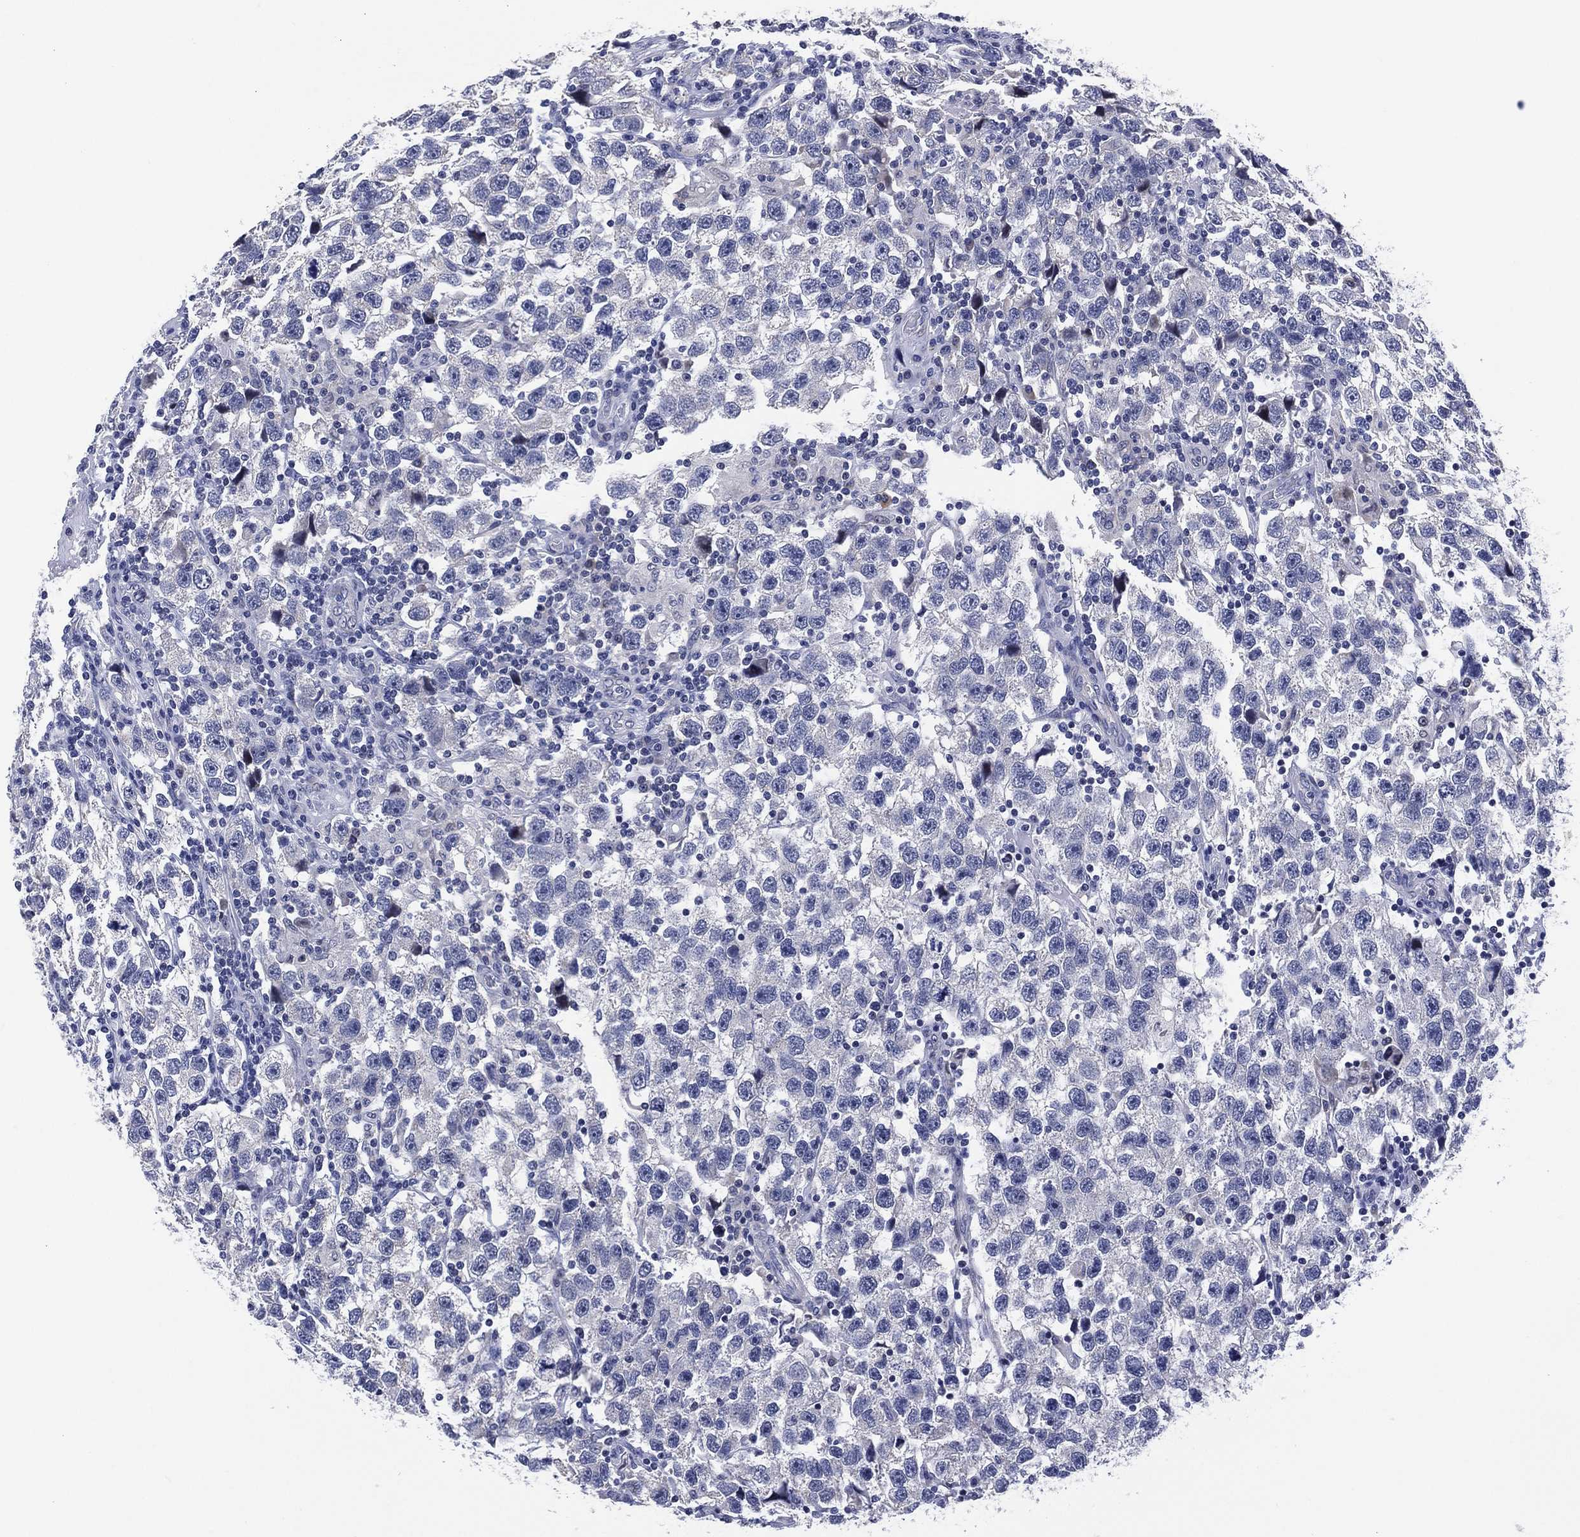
{"staining": {"intensity": "negative", "quantity": "none", "location": "none"}, "tissue": "testis cancer", "cell_type": "Tumor cells", "image_type": "cancer", "snomed": [{"axis": "morphology", "description": "Seminoma, NOS"}, {"axis": "topography", "description": "Testis"}], "caption": "This is an immunohistochemistry (IHC) micrograph of testis cancer. There is no expression in tumor cells.", "gene": "CLIP3", "patient": {"sex": "male", "age": 26}}